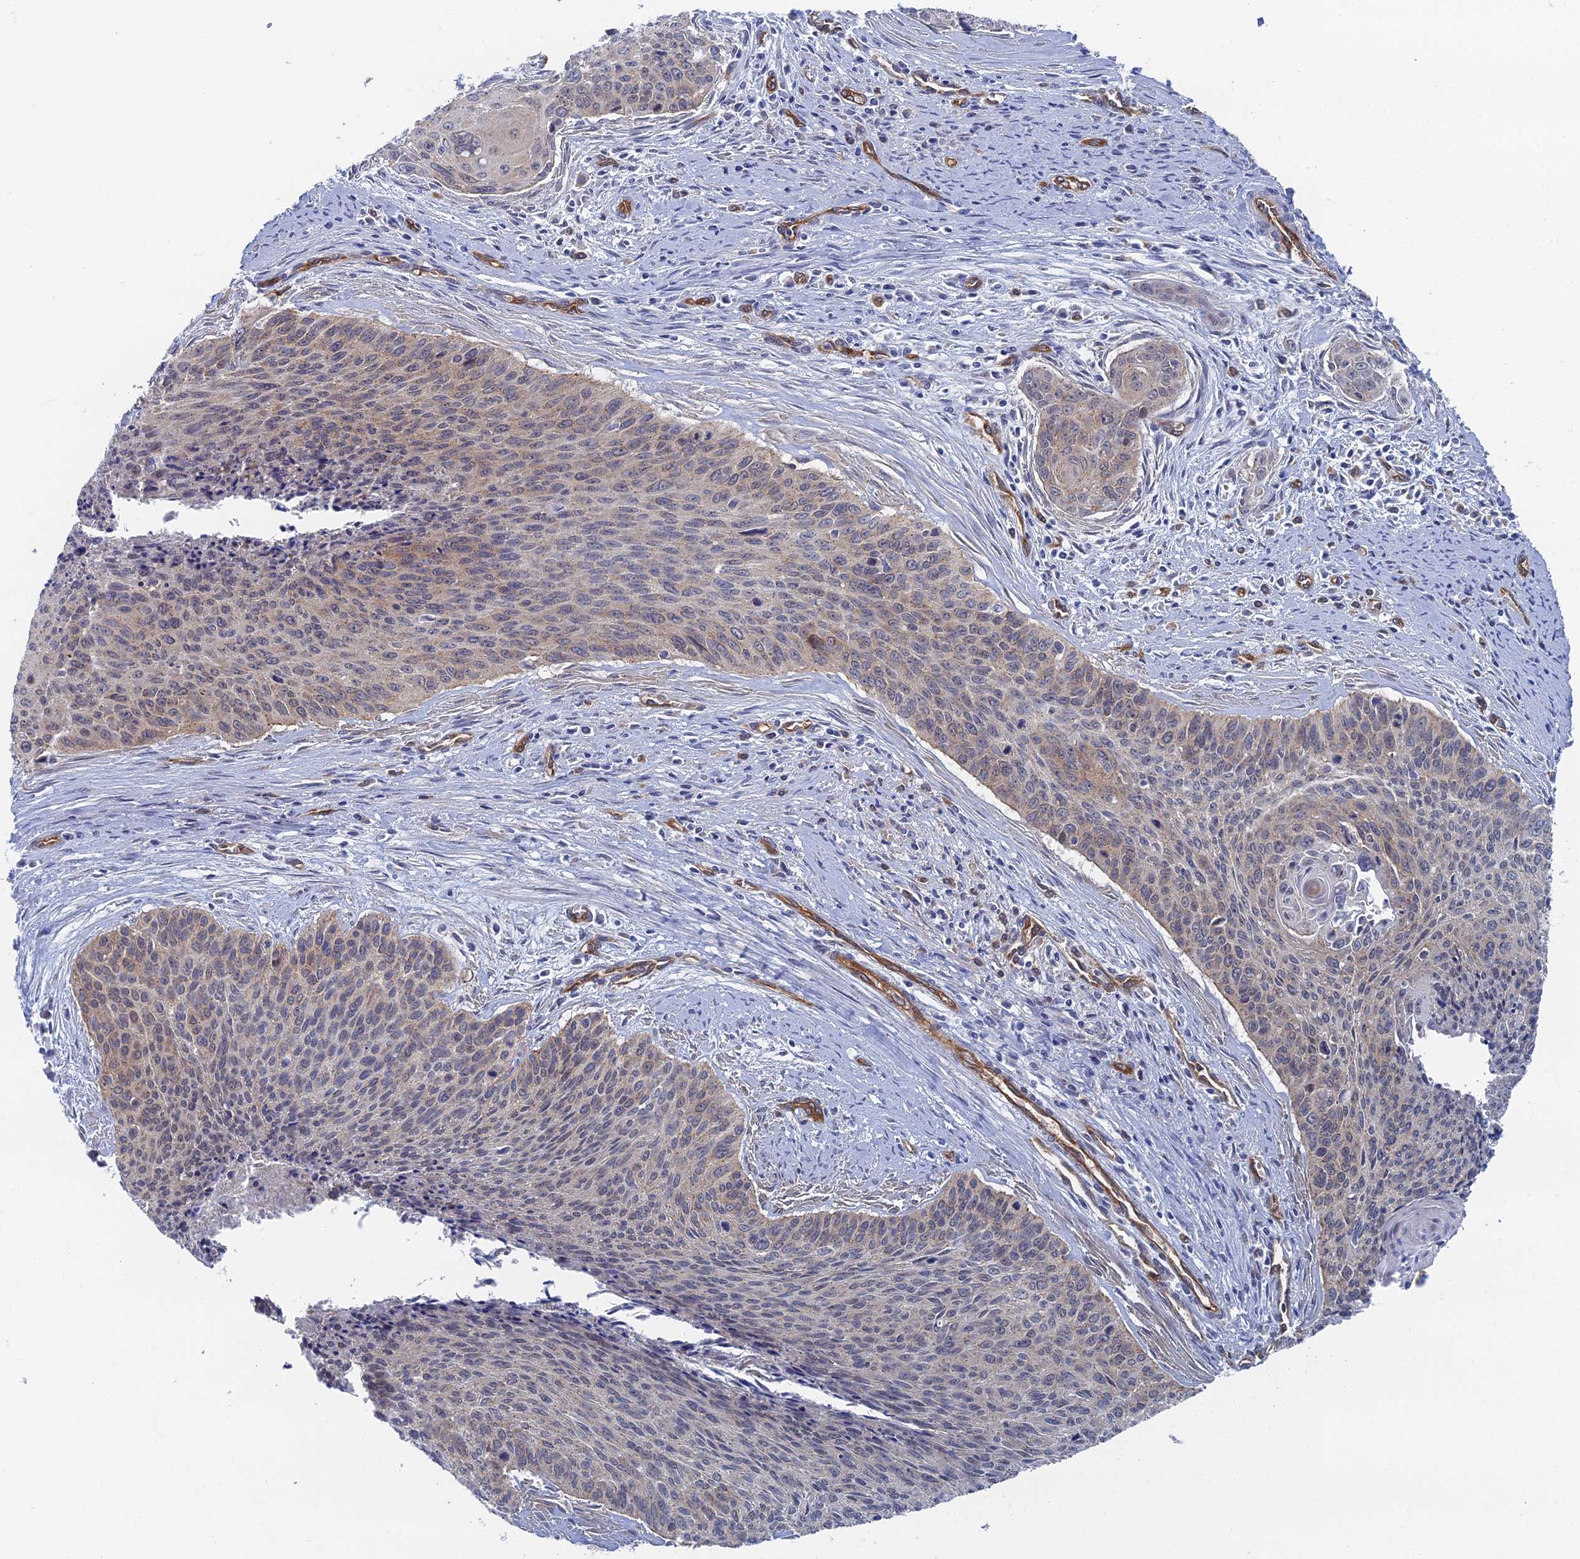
{"staining": {"intensity": "weak", "quantity": "25%-75%", "location": "cytoplasmic/membranous"}, "tissue": "cervical cancer", "cell_type": "Tumor cells", "image_type": "cancer", "snomed": [{"axis": "morphology", "description": "Squamous cell carcinoma, NOS"}, {"axis": "topography", "description": "Cervix"}], "caption": "Immunohistochemistry (IHC) (DAB (3,3'-diaminobenzidine)) staining of squamous cell carcinoma (cervical) exhibits weak cytoplasmic/membranous protein staining in about 25%-75% of tumor cells.", "gene": "ARAP3", "patient": {"sex": "female", "age": 55}}